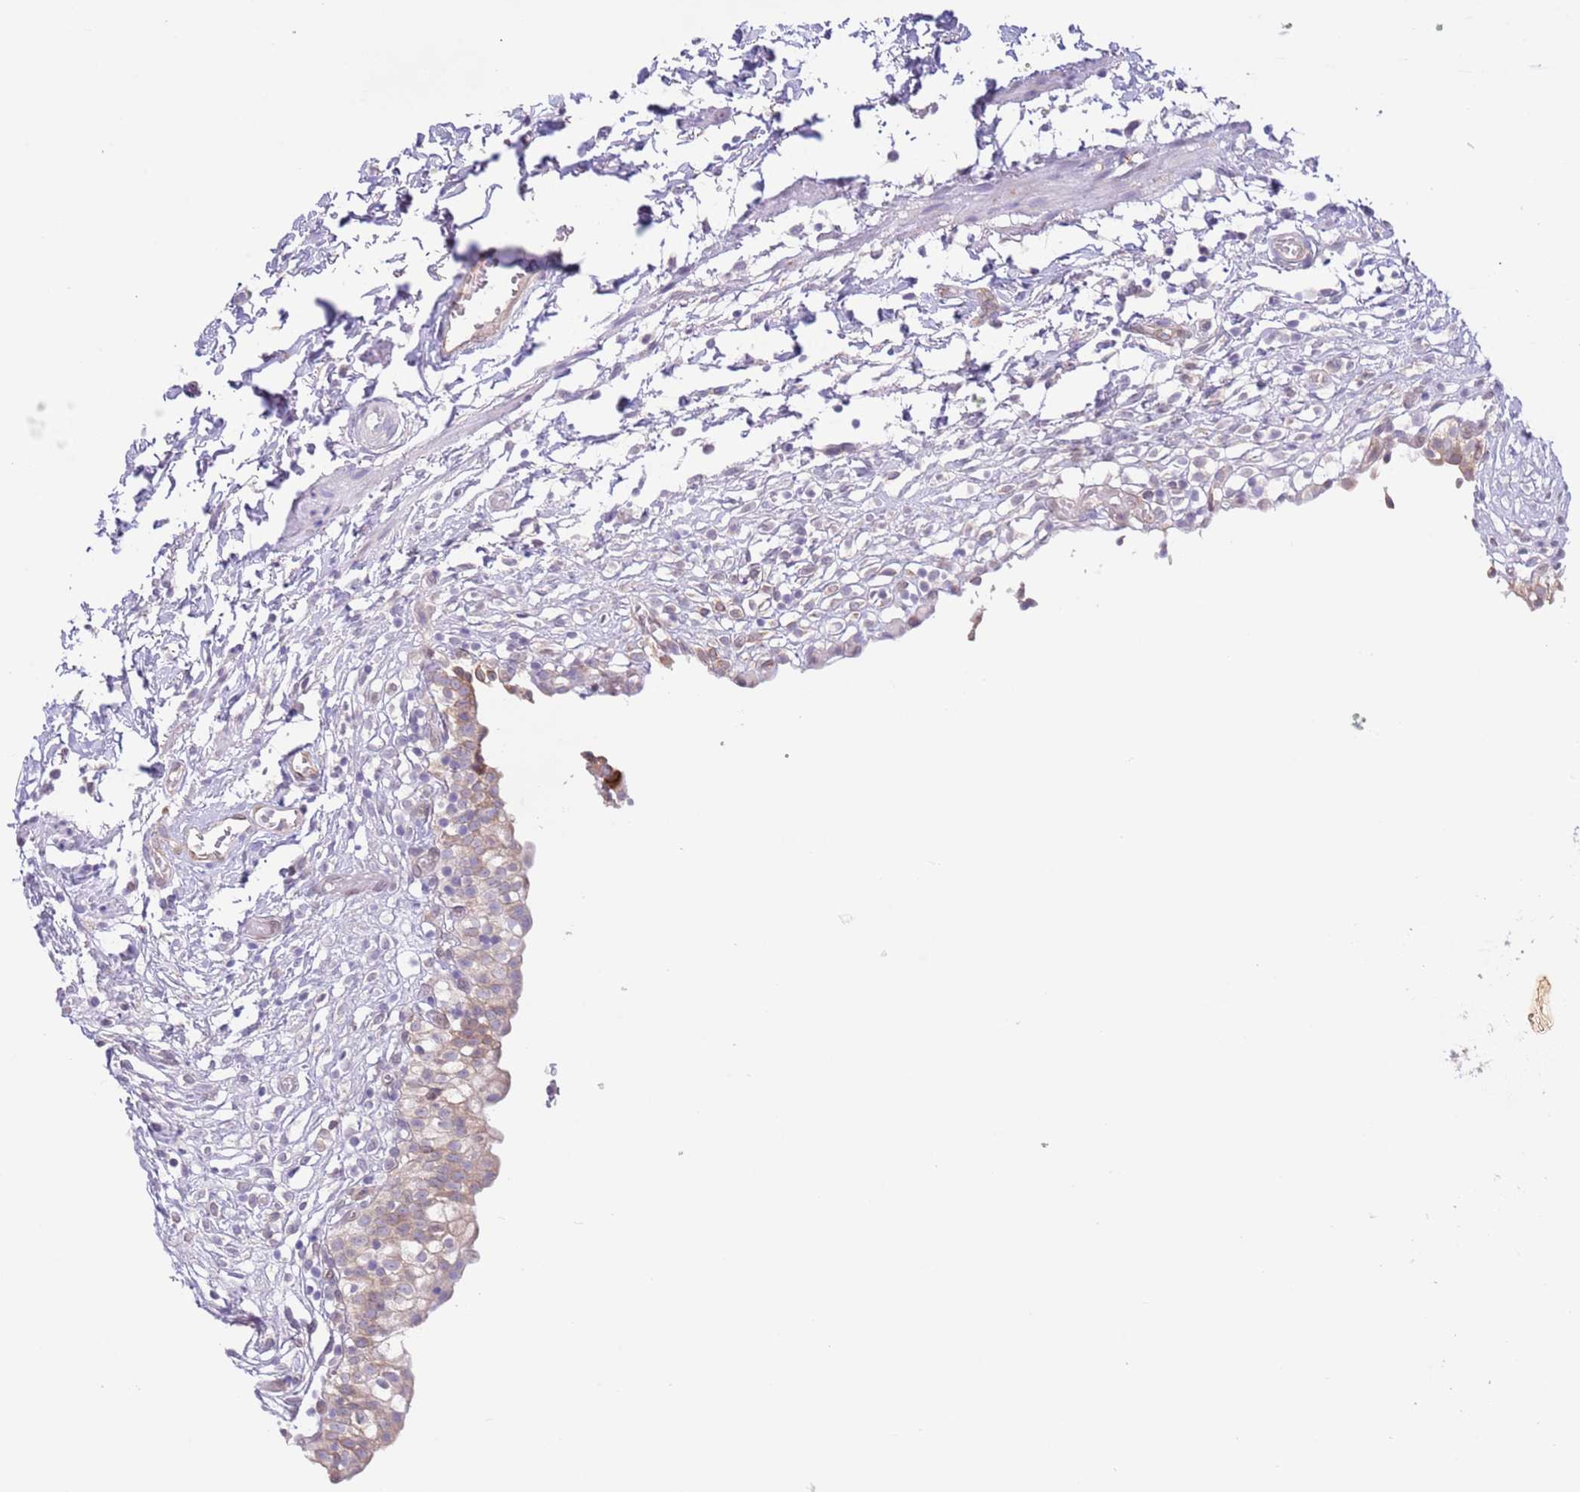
{"staining": {"intensity": "strong", "quantity": "25%-75%", "location": "cytoplasmic/membranous"}, "tissue": "urinary bladder", "cell_type": "Urothelial cells", "image_type": "normal", "snomed": [{"axis": "morphology", "description": "Normal tissue, NOS"}, {"axis": "topography", "description": "Urinary bladder"}, {"axis": "topography", "description": "Peripheral nerve tissue"}], "caption": "Immunohistochemistry (IHC) photomicrograph of unremarkable urinary bladder stained for a protein (brown), which displays high levels of strong cytoplasmic/membranous positivity in about 25%-75% of urothelial cells.", "gene": "EBPL", "patient": {"sex": "male", "age": 55}}